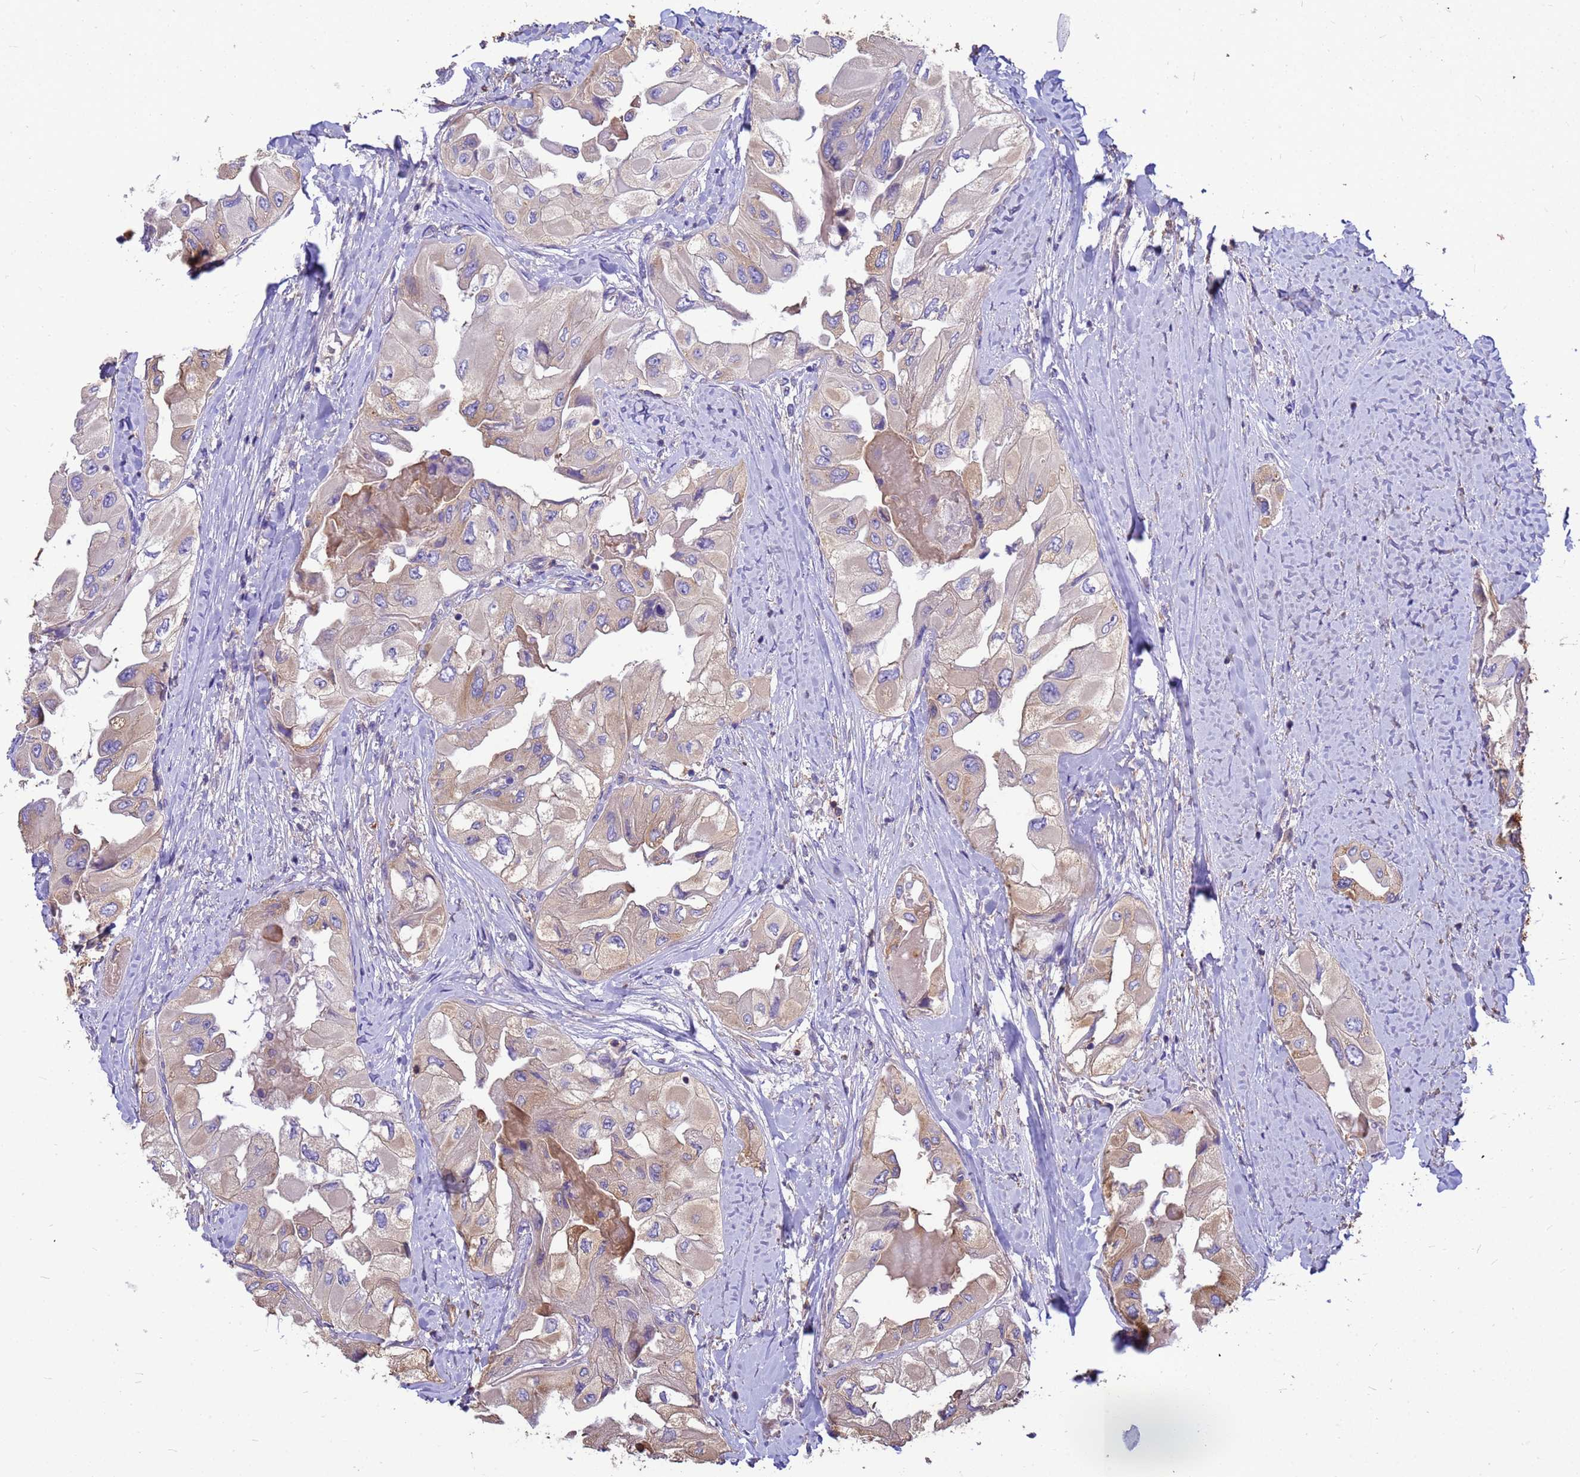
{"staining": {"intensity": "weak", "quantity": "<25%", "location": "cytoplasmic/membranous"}, "tissue": "thyroid cancer", "cell_type": "Tumor cells", "image_type": "cancer", "snomed": [{"axis": "morphology", "description": "Normal tissue, NOS"}, {"axis": "morphology", "description": "Papillary adenocarcinoma, NOS"}, {"axis": "topography", "description": "Thyroid gland"}], "caption": "Tumor cells are negative for brown protein staining in thyroid cancer.", "gene": "TUBB1", "patient": {"sex": "female", "age": 59}}